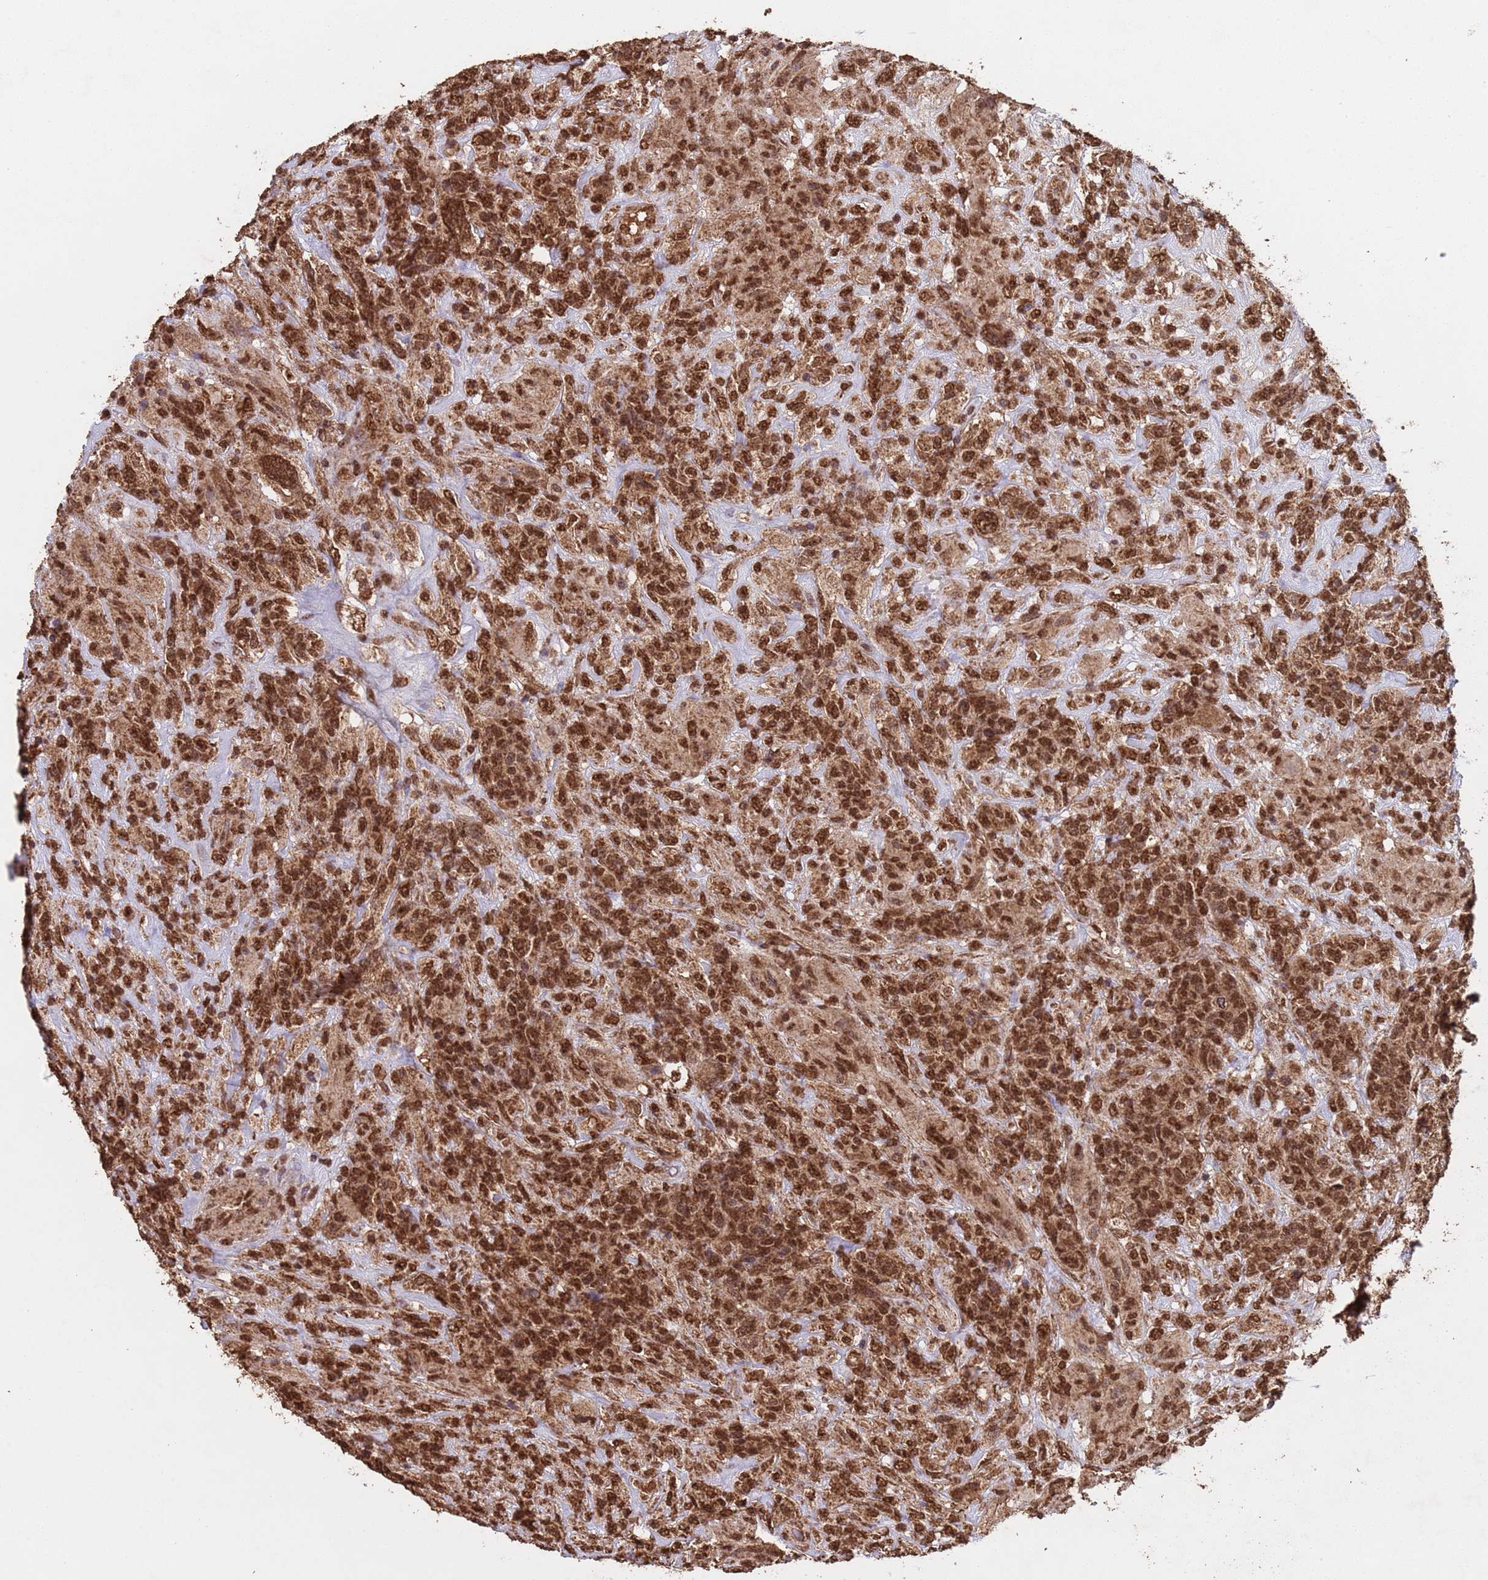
{"staining": {"intensity": "strong", "quantity": ">75%", "location": "nuclear"}, "tissue": "glioma", "cell_type": "Tumor cells", "image_type": "cancer", "snomed": [{"axis": "morphology", "description": "Glioma, malignant, High grade"}, {"axis": "topography", "description": "Brain"}], "caption": "A histopathology image of malignant glioma (high-grade) stained for a protein reveals strong nuclear brown staining in tumor cells. Nuclei are stained in blue.", "gene": "HDAC10", "patient": {"sex": "male", "age": 61}}